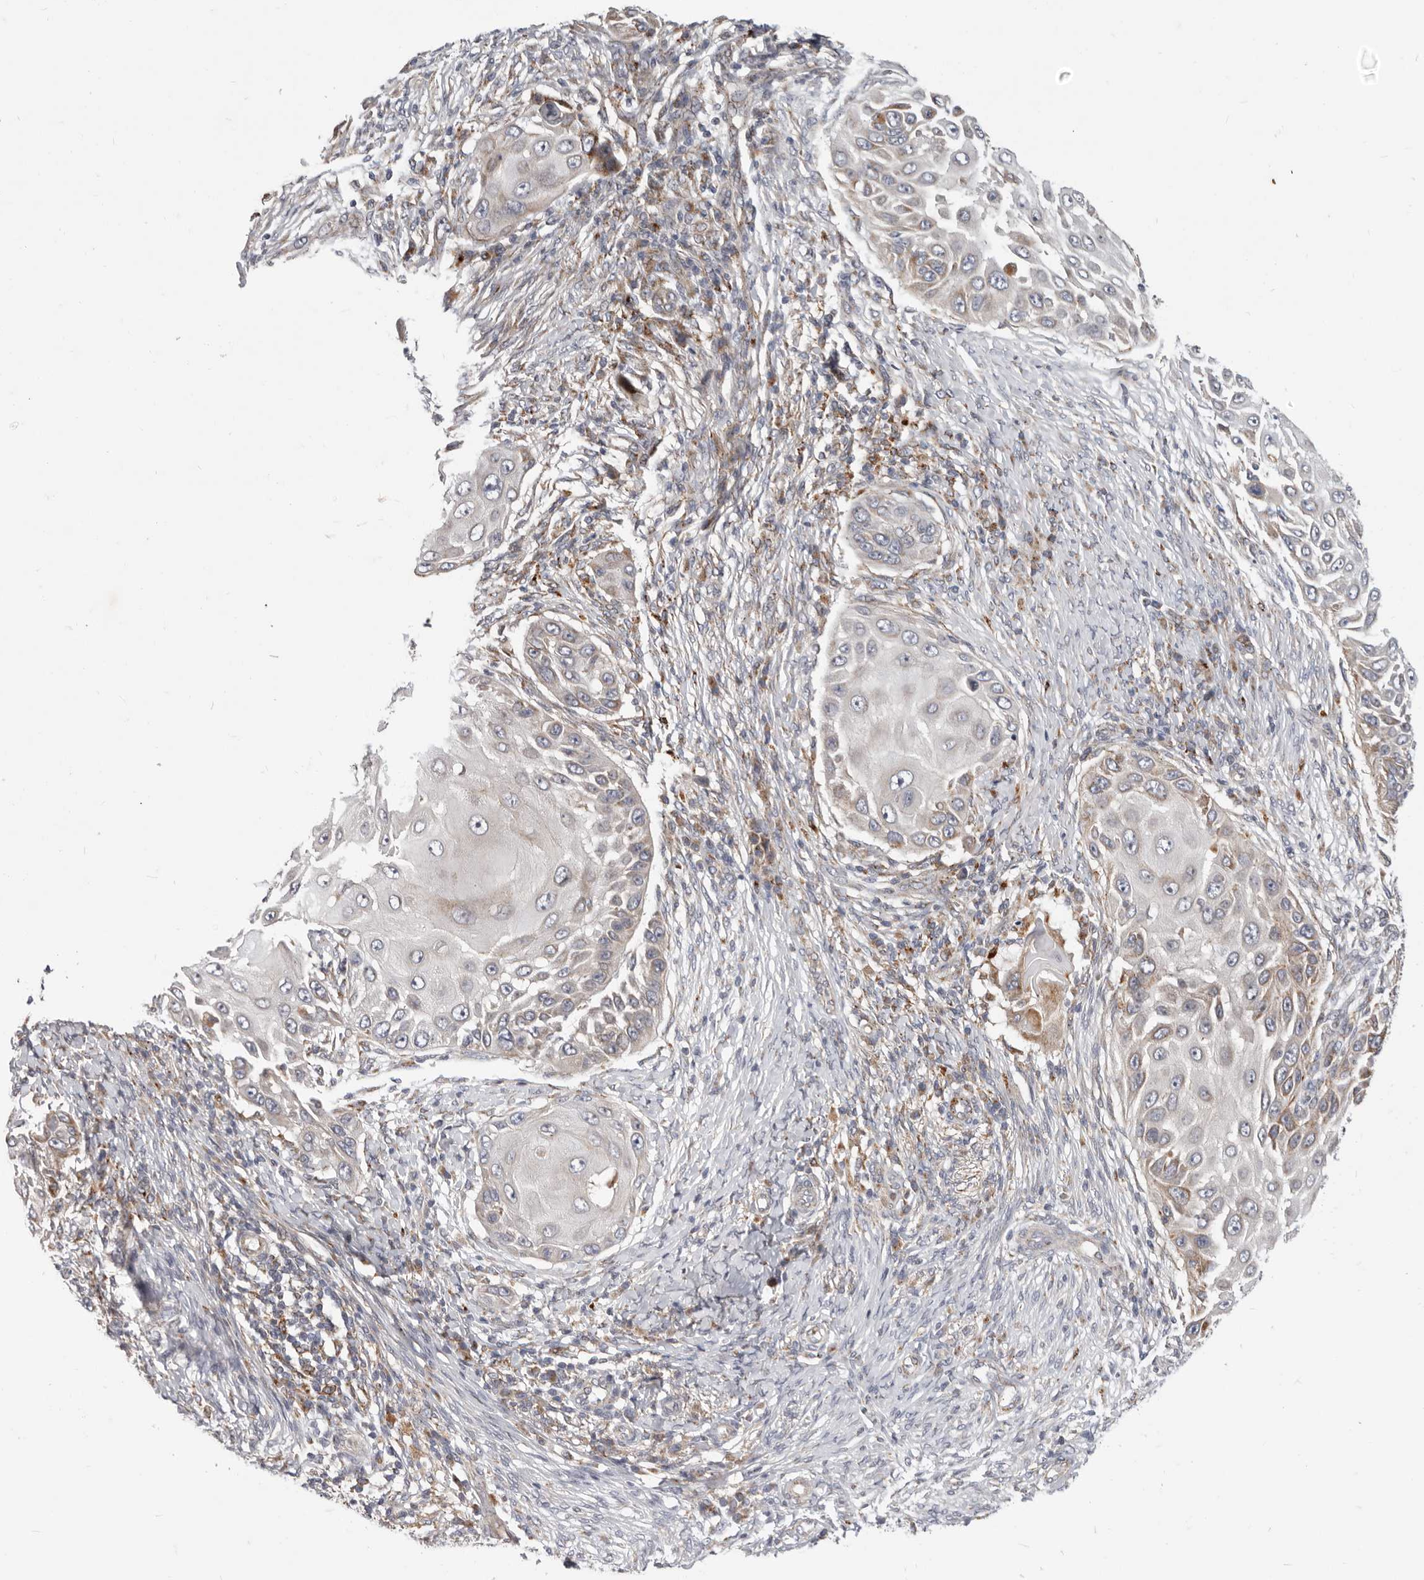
{"staining": {"intensity": "negative", "quantity": "none", "location": "none"}, "tissue": "skin cancer", "cell_type": "Tumor cells", "image_type": "cancer", "snomed": [{"axis": "morphology", "description": "Squamous cell carcinoma, NOS"}, {"axis": "topography", "description": "Skin"}], "caption": "Immunohistochemistry of skin cancer shows no staining in tumor cells. (Brightfield microscopy of DAB (3,3'-diaminobenzidine) immunohistochemistry (IHC) at high magnification).", "gene": "TOR3A", "patient": {"sex": "female", "age": 44}}